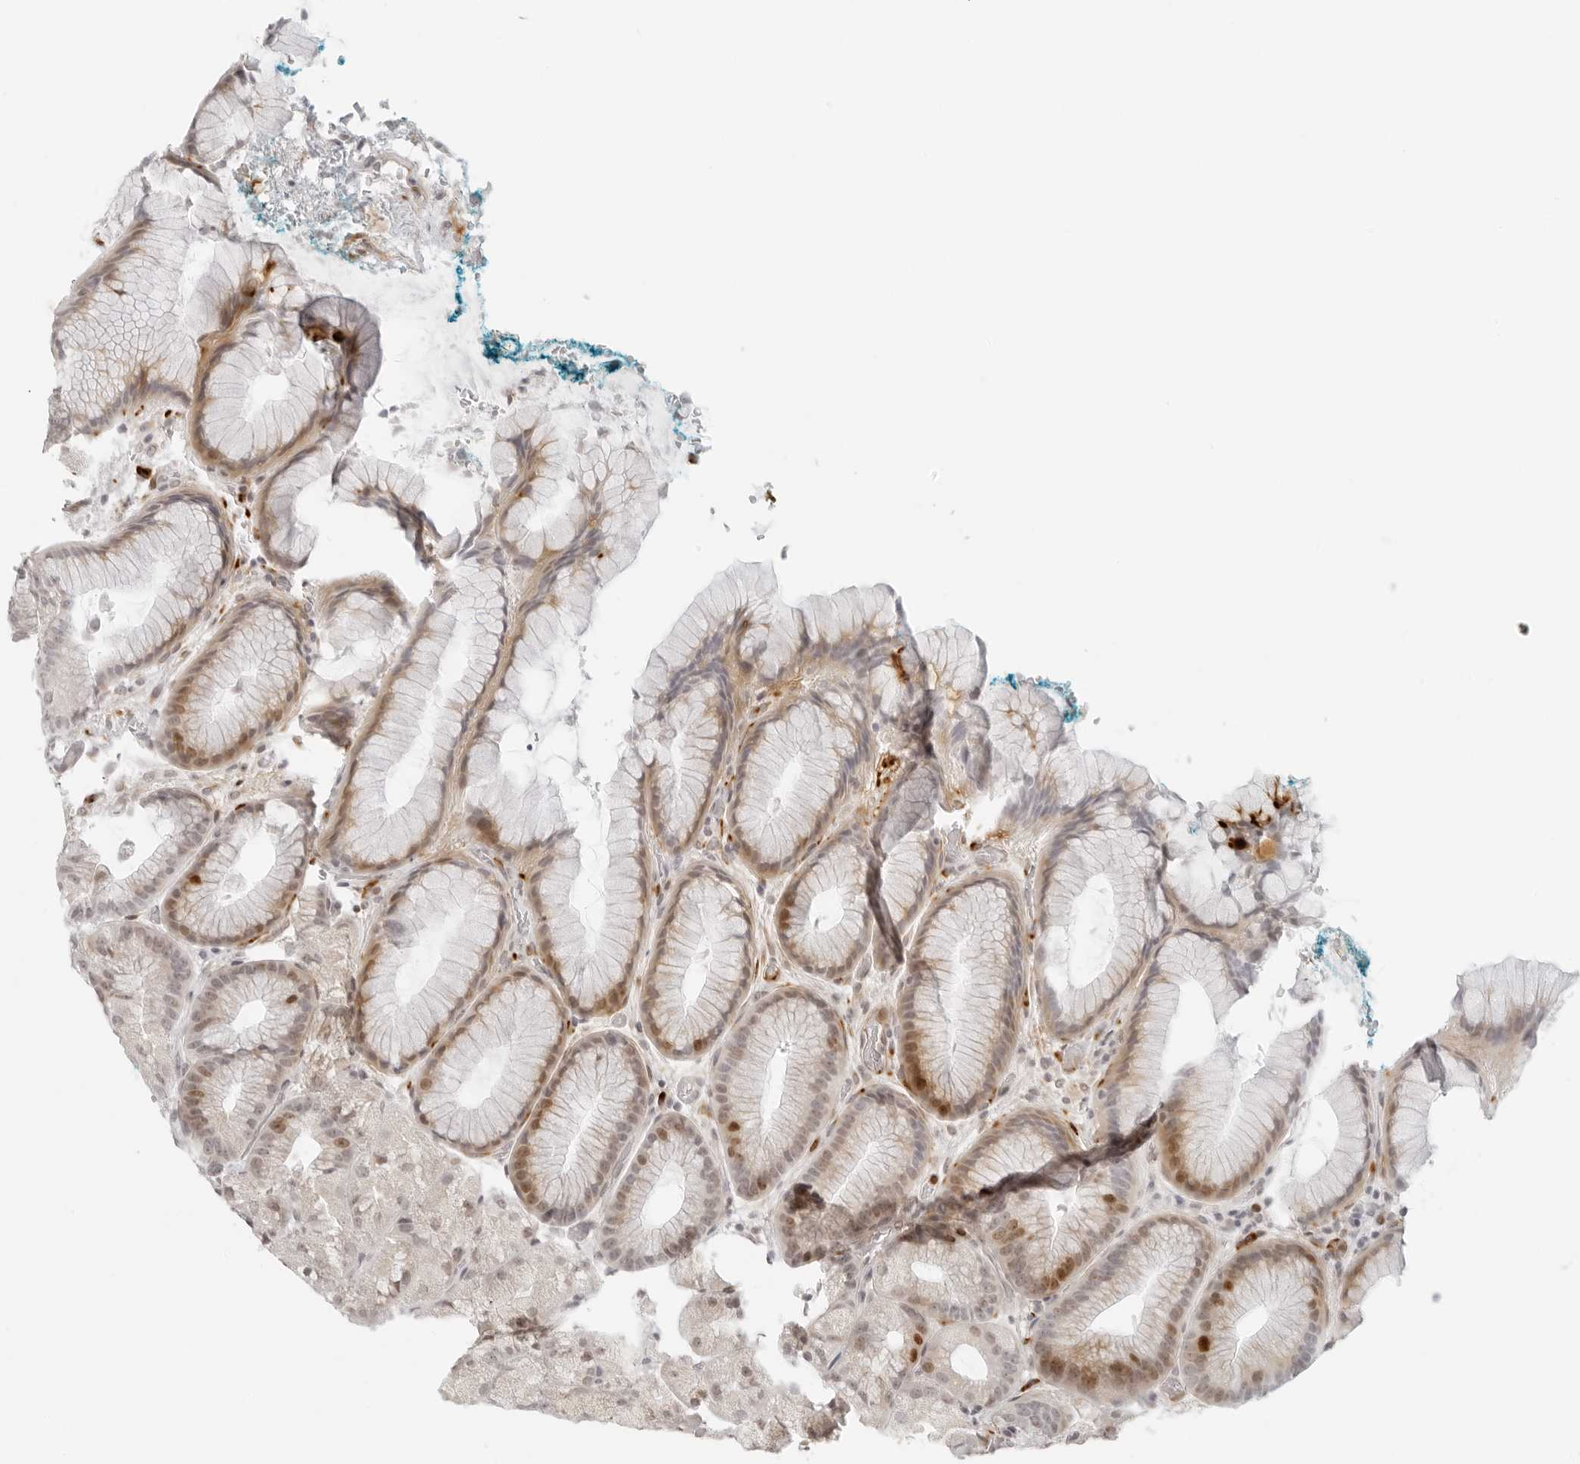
{"staining": {"intensity": "moderate", "quantity": "<25%", "location": "cytoplasmic/membranous,nuclear"}, "tissue": "stomach", "cell_type": "Glandular cells", "image_type": "normal", "snomed": [{"axis": "morphology", "description": "Normal tissue, NOS"}, {"axis": "topography", "description": "Stomach, upper"}, {"axis": "topography", "description": "Stomach"}], "caption": "This photomicrograph shows benign stomach stained with immunohistochemistry (IHC) to label a protein in brown. The cytoplasmic/membranous,nuclear of glandular cells show moderate positivity for the protein. Nuclei are counter-stained blue.", "gene": "ZNF678", "patient": {"sex": "male", "age": 48}}